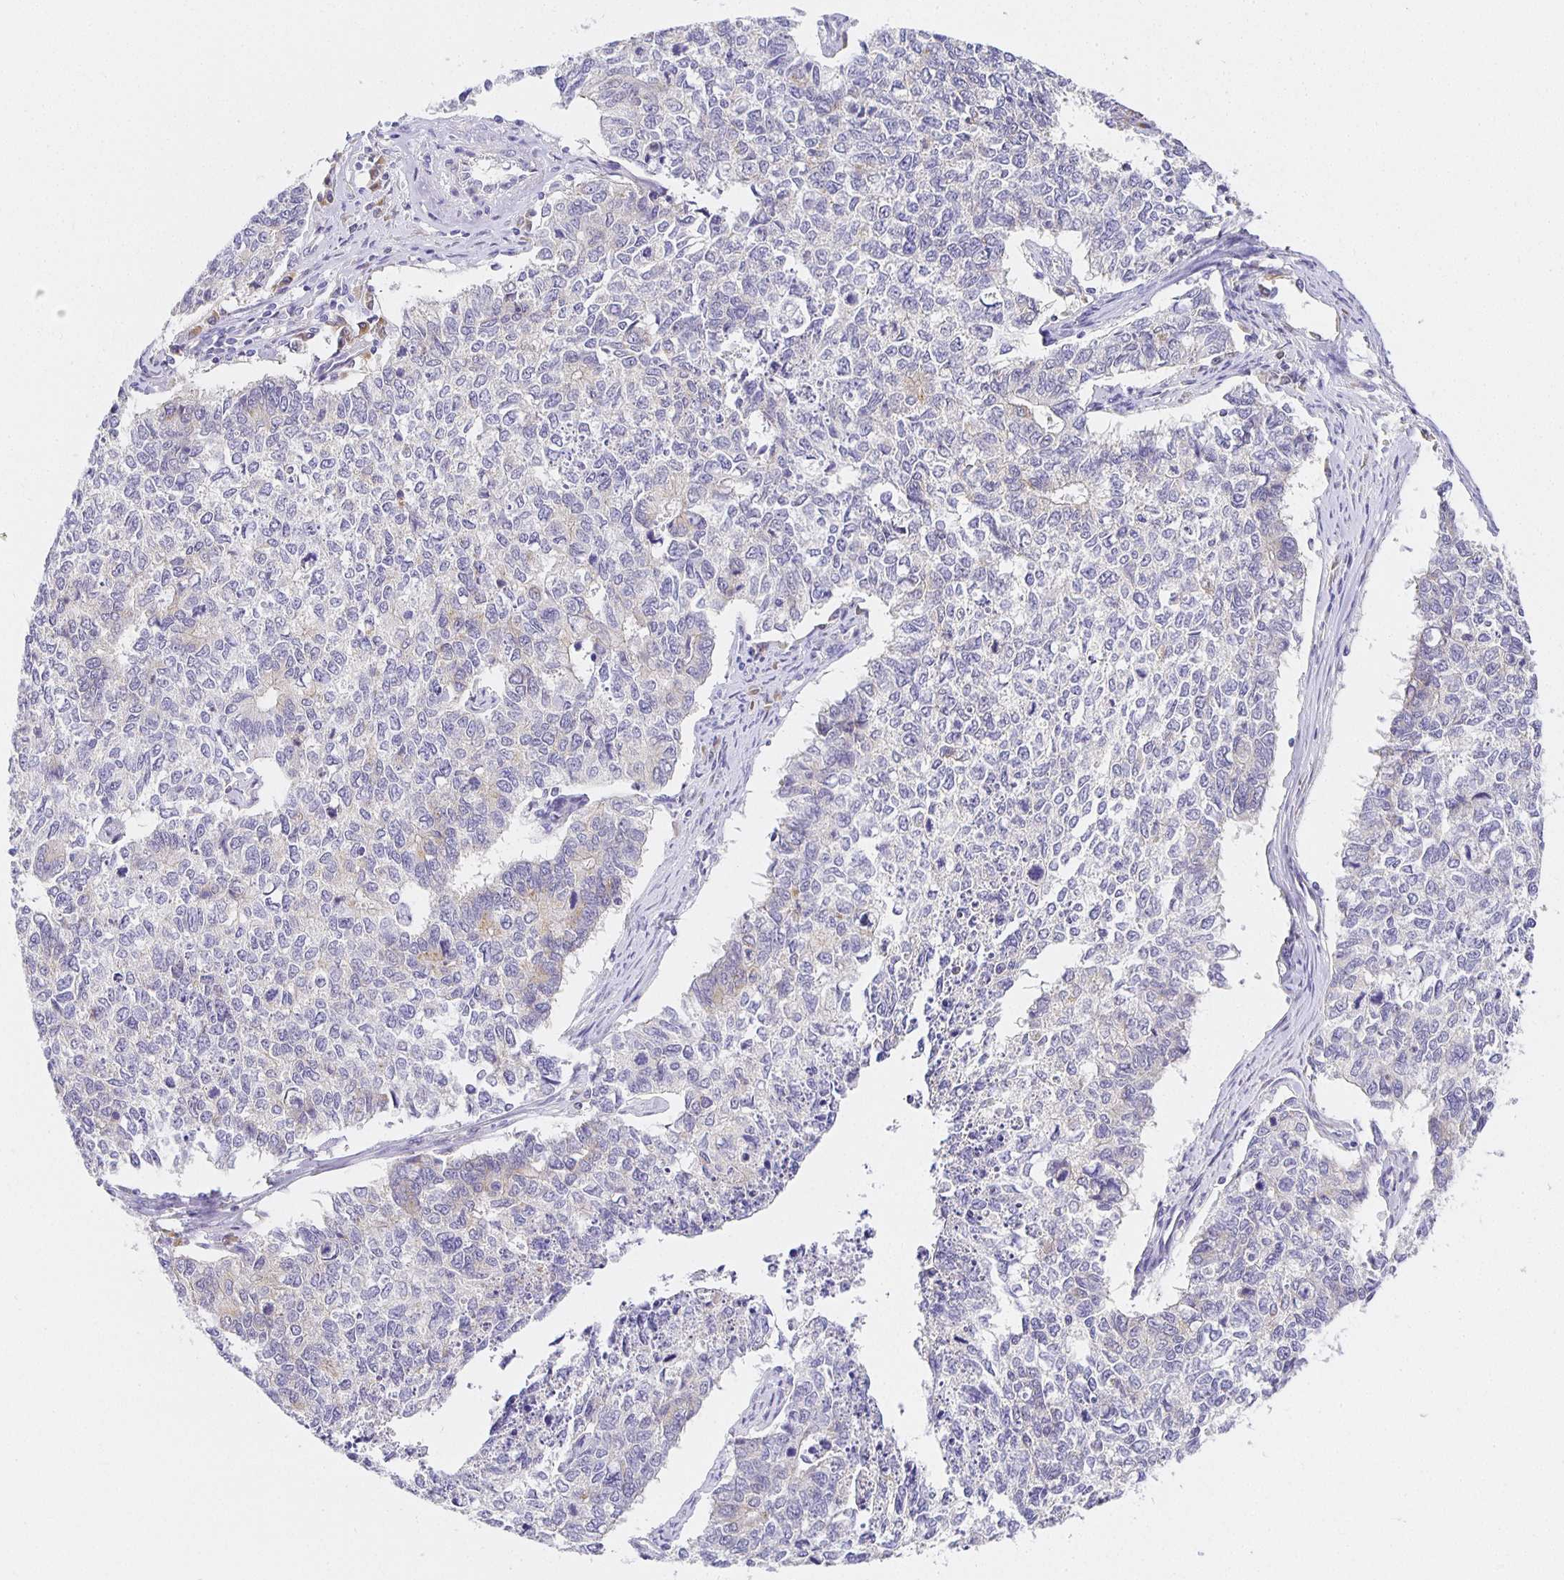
{"staining": {"intensity": "weak", "quantity": "<25%", "location": "cytoplasmic/membranous"}, "tissue": "cervical cancer", "cell_type": "Tumor cells", "image_type": "cancer", "snomed": [{"axis": "morphology", "description": "Adenocarcinoma, NOS"}, {"axis": "topography", "description": "Cervix"}], "caption": "A histopathology image of cervical cancer (adenocarcinoma) stained for a protein shows no brown staining in tumor cells.", "gene": "OPALIN", "patient": {"sex": "female", "age": 63}}